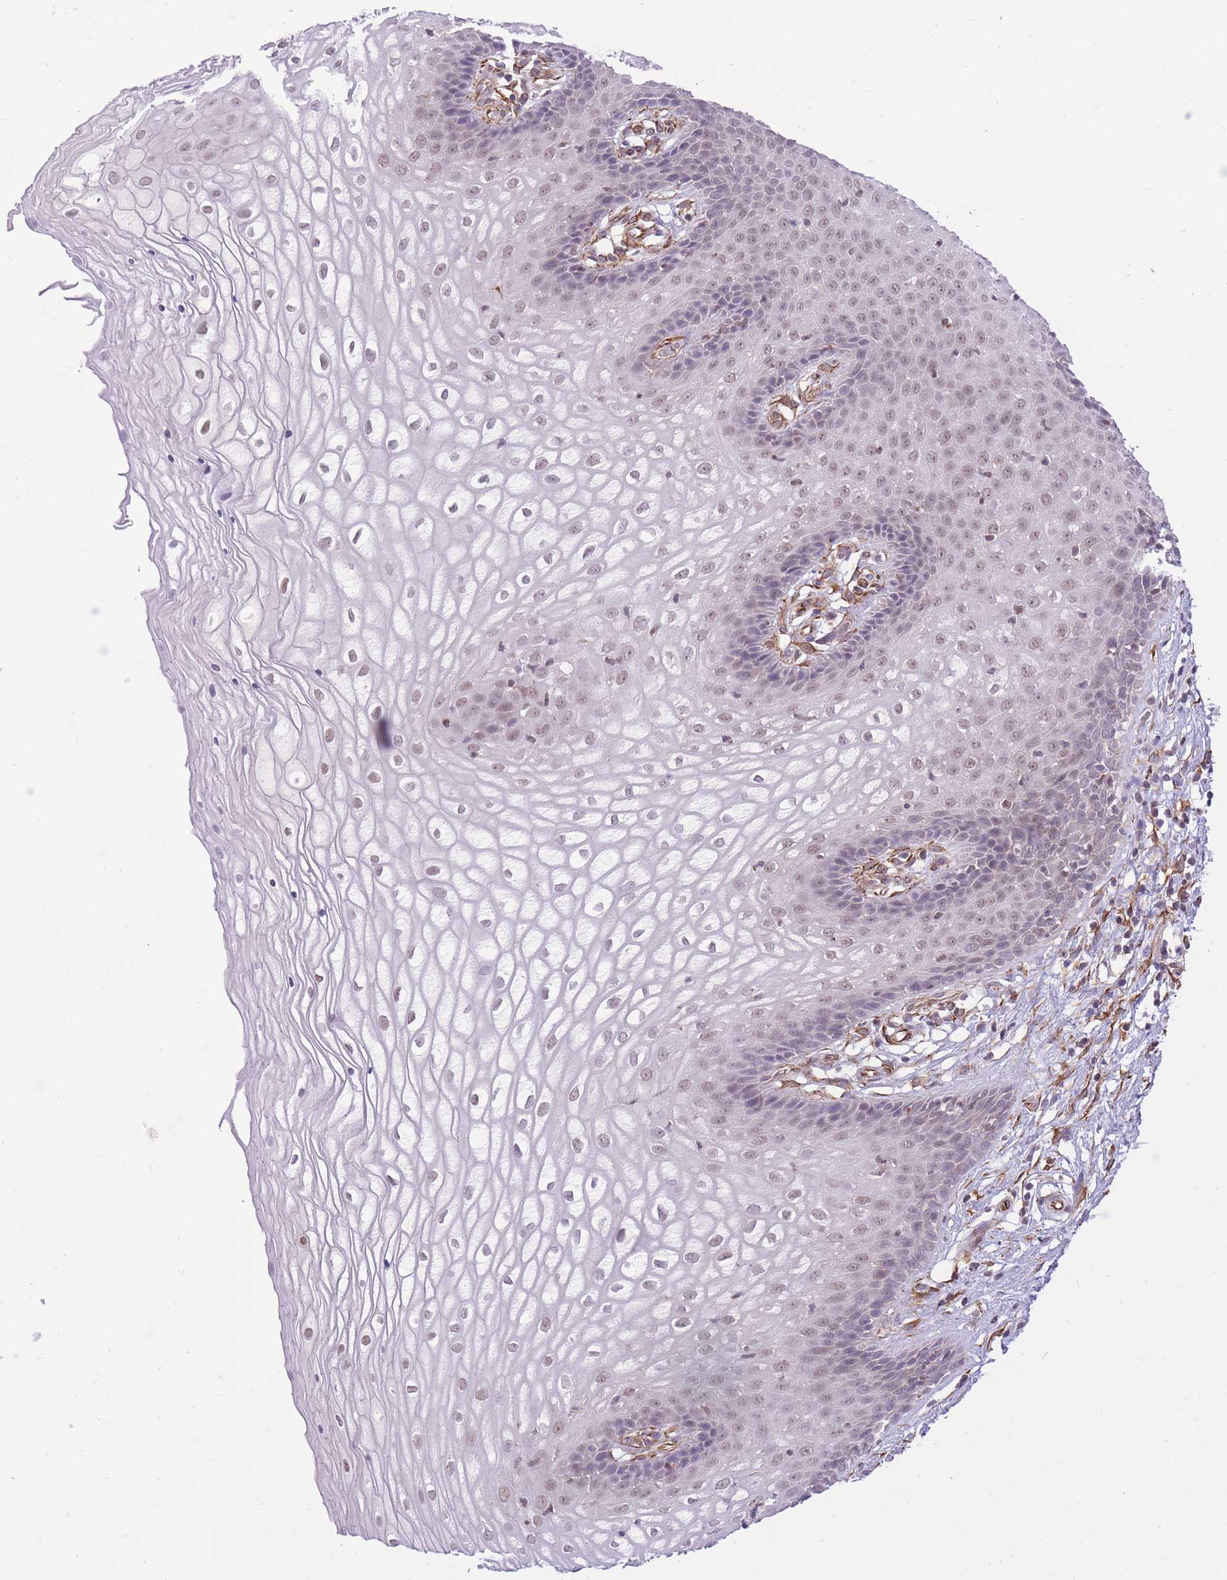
{"staining": {"intensity": "weak", "quantity": "25%-75%", "location": "nuclear"}, "tissue": "vagina", "cell_type": "Squamous epithelial cells", "image_type": "normal", "snomed": [{"axis": "morphology", "description": "Normal tissue, NOS"}, {"axis": "topography", "description": "Vagina"}], "caption": "The photomicrograph displays staining of unremarkable vagina, revealing weak nuclear protein expression (brown color) within squamous epithelial cells.", "gene": "ELL", "patient": {"sex": "female", "age": 34}}